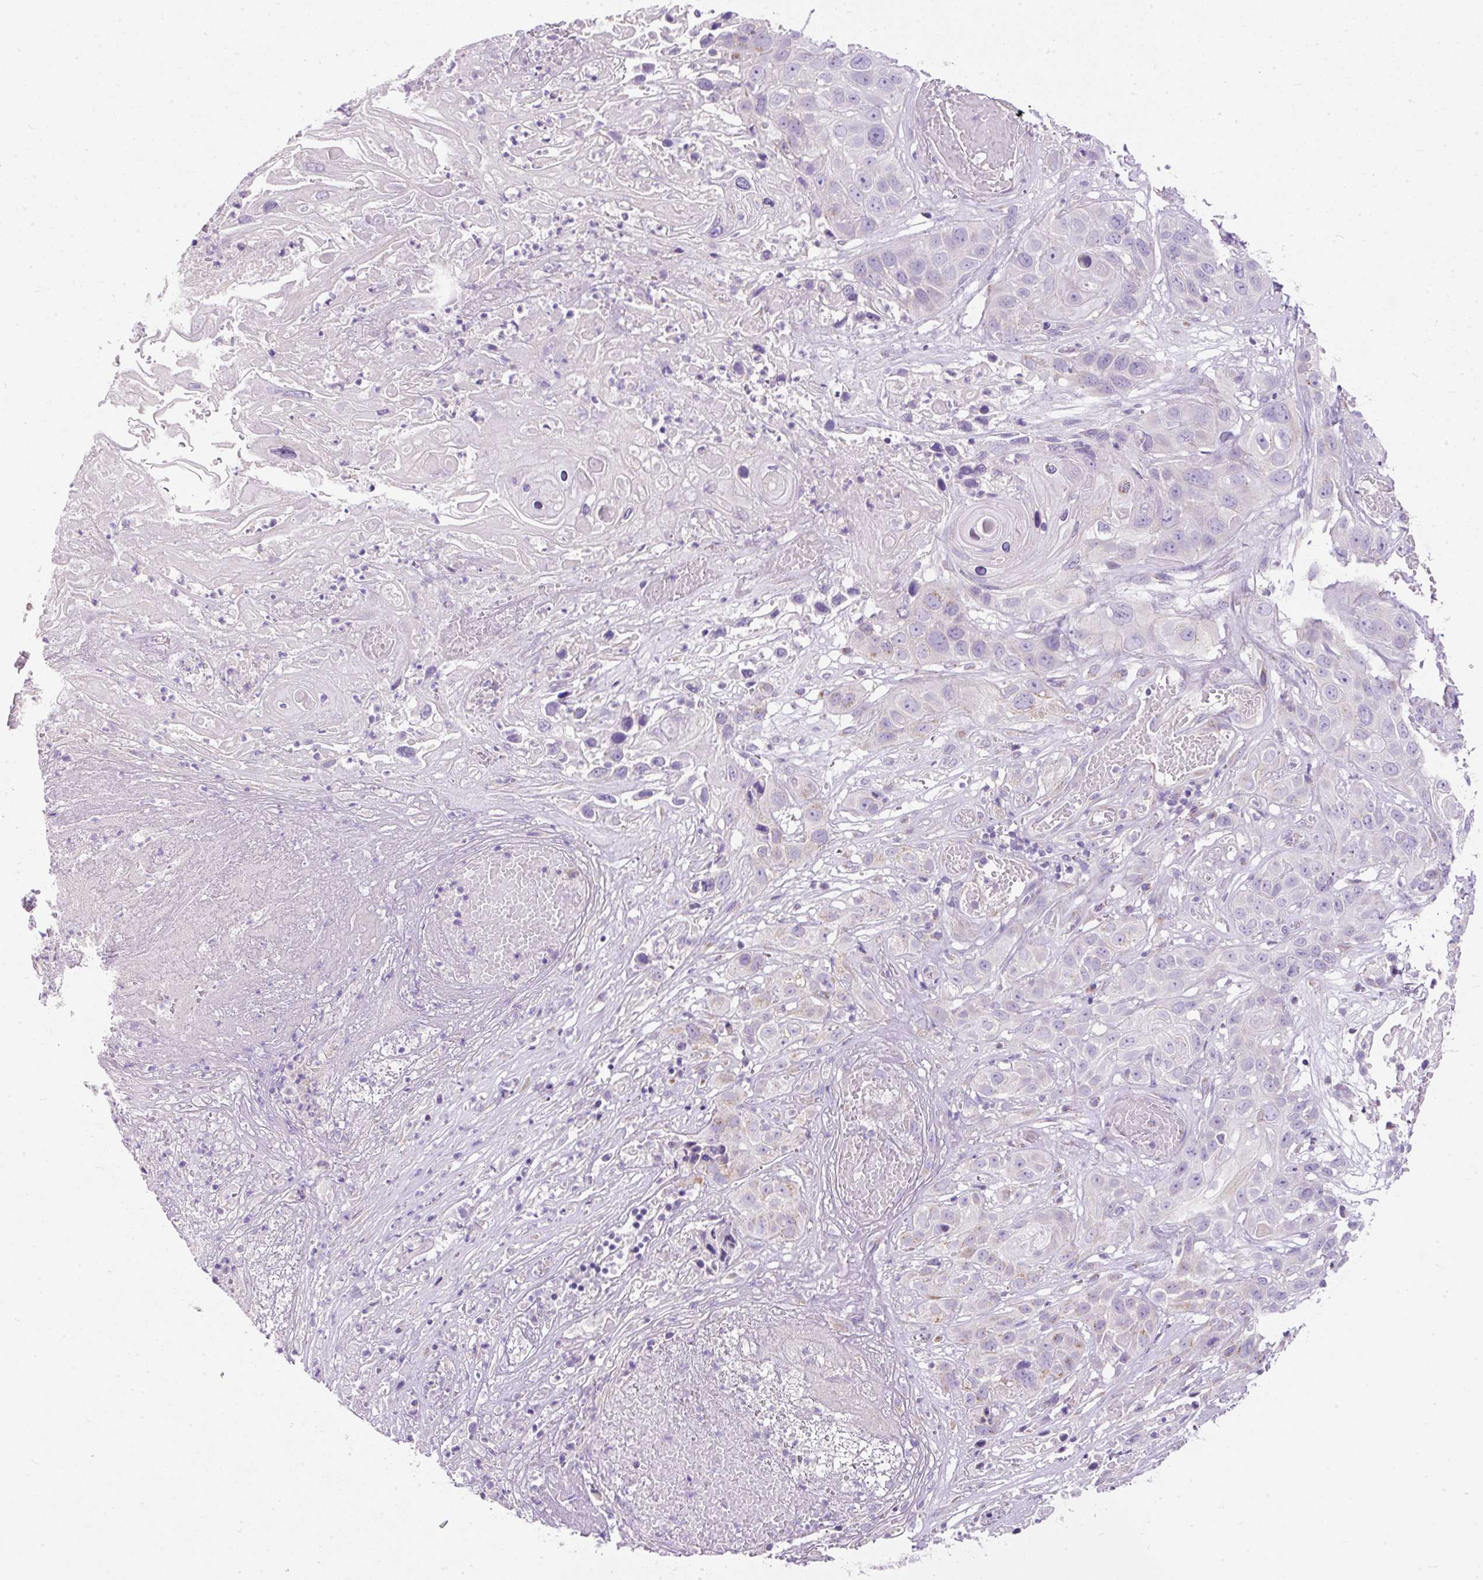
{"staining": {"intensity": "negative", "quantity": "none", "location": "none"}, "tissue": "skin cancer", "cell_type": "Tumor cells", "image_type": "cancer", "snomed": [{"axis": "morphology", "description": "Squamous cell carcinoma, NOS"}, {"axis": "topography", "description": "Skin"}], "caption": "The photomicrograph demonstrates no significant staining in tumor cells of squamous cell carcinoma (skin). (Stains: DAB immunohistochemistry with hematoxylin counter stain, Microscopy: brightfield microscopy at high magnification).", "gene": "SUSD5", "patient": {"sex": "male", "age": 55}}